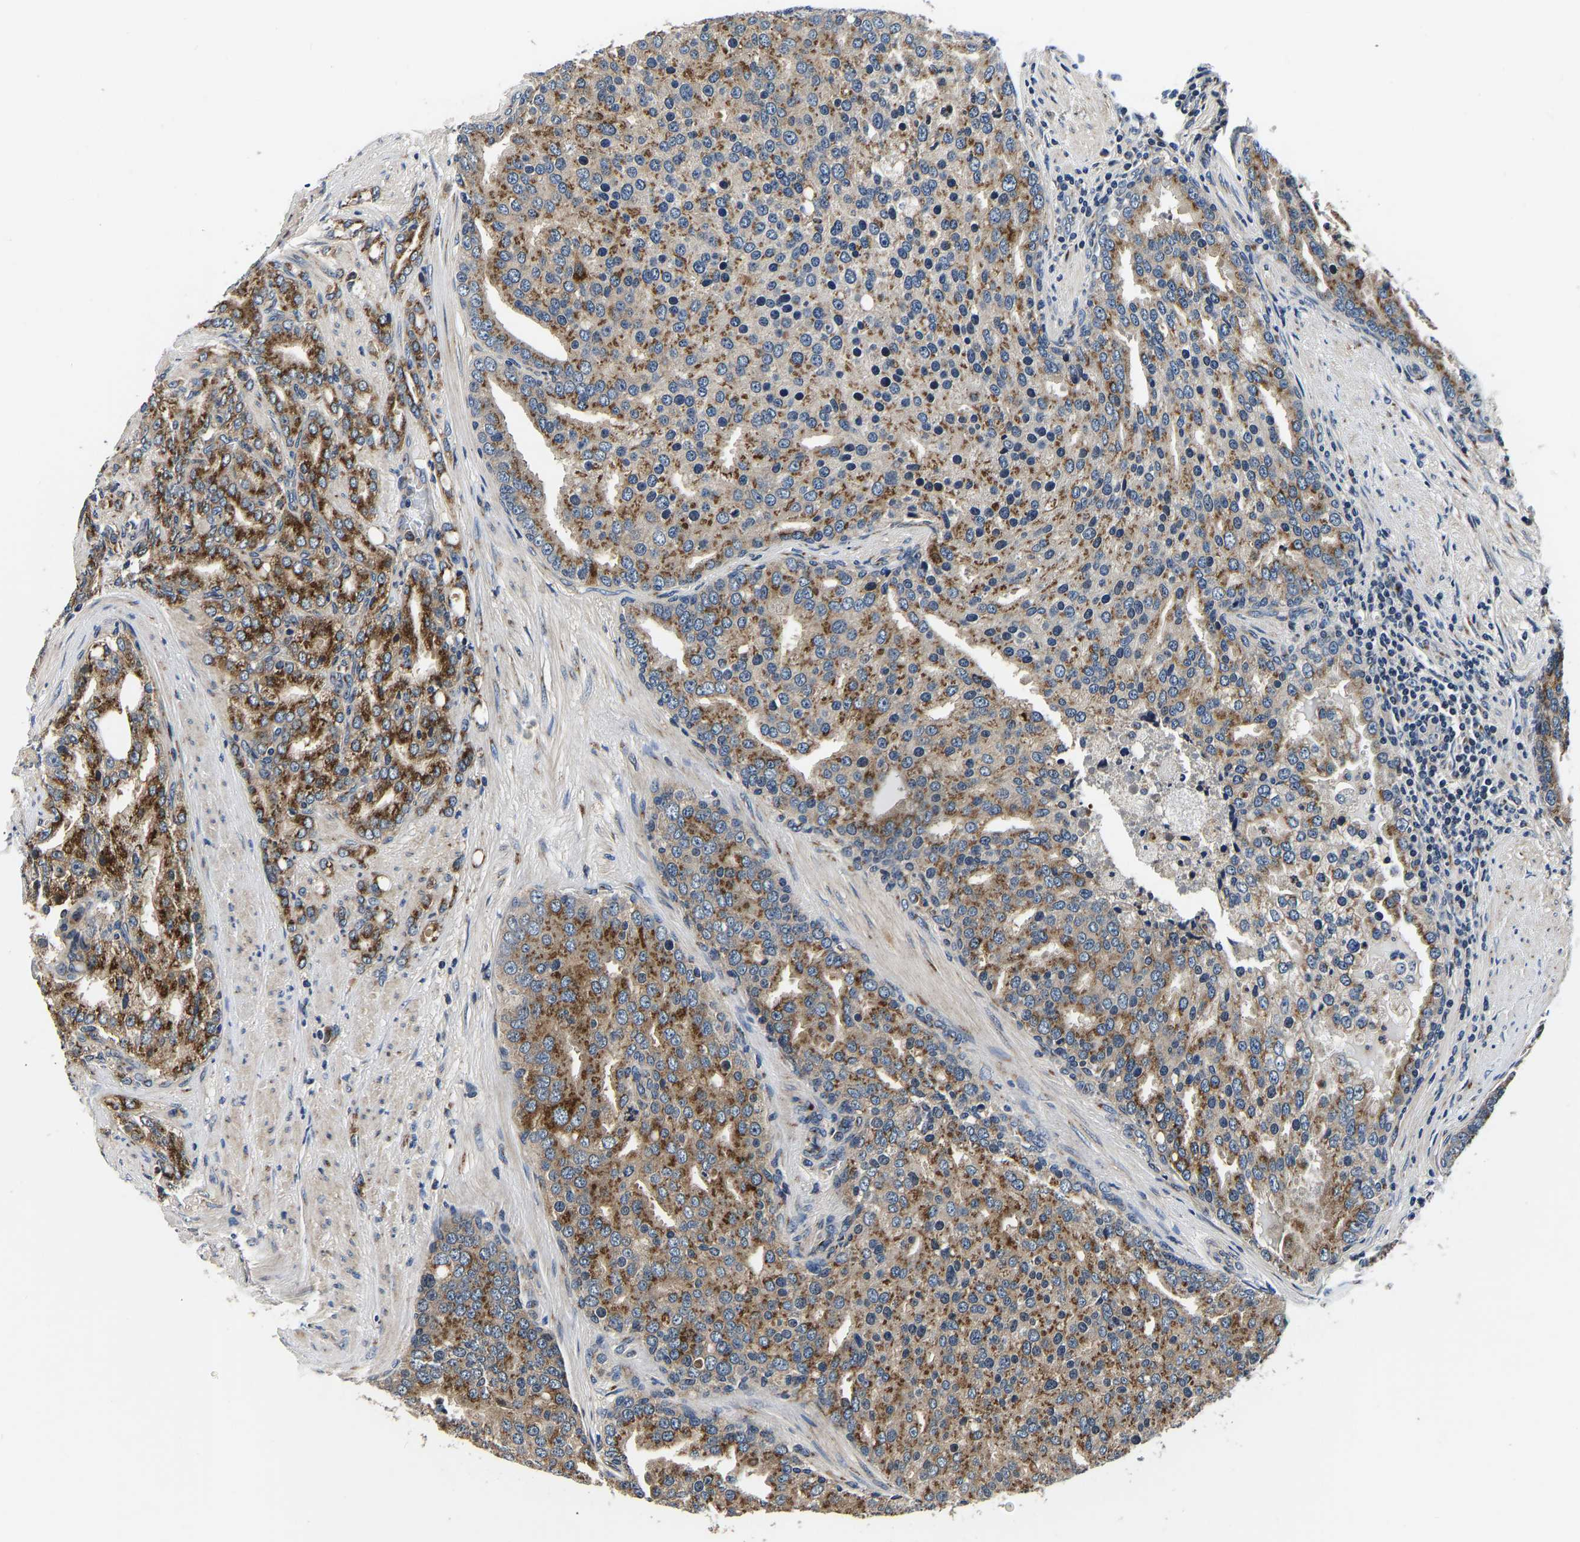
{"staining": {"intensity": "strong", "quantity": ">75%", "location": "cytoplasmic/membranous"}, "tissue": "prostate cancer", "cell_type": "Tumor cells", "image_type": "cancer", "snomed": [{"axis": "morphology", "description": "Adenocarcinoma, High grade"}, {"axis": "topography", "description": "Prostate"}], "caption": "A brown stain labels strong cytoplasmic/membranous staining of a protein in human prostate cancer (high-grade adenocarcinoma) tumor cells. Nuclei are stained in blue.", "gene": "RABAC1", "patient": {"sex": "male", "age": 50}}